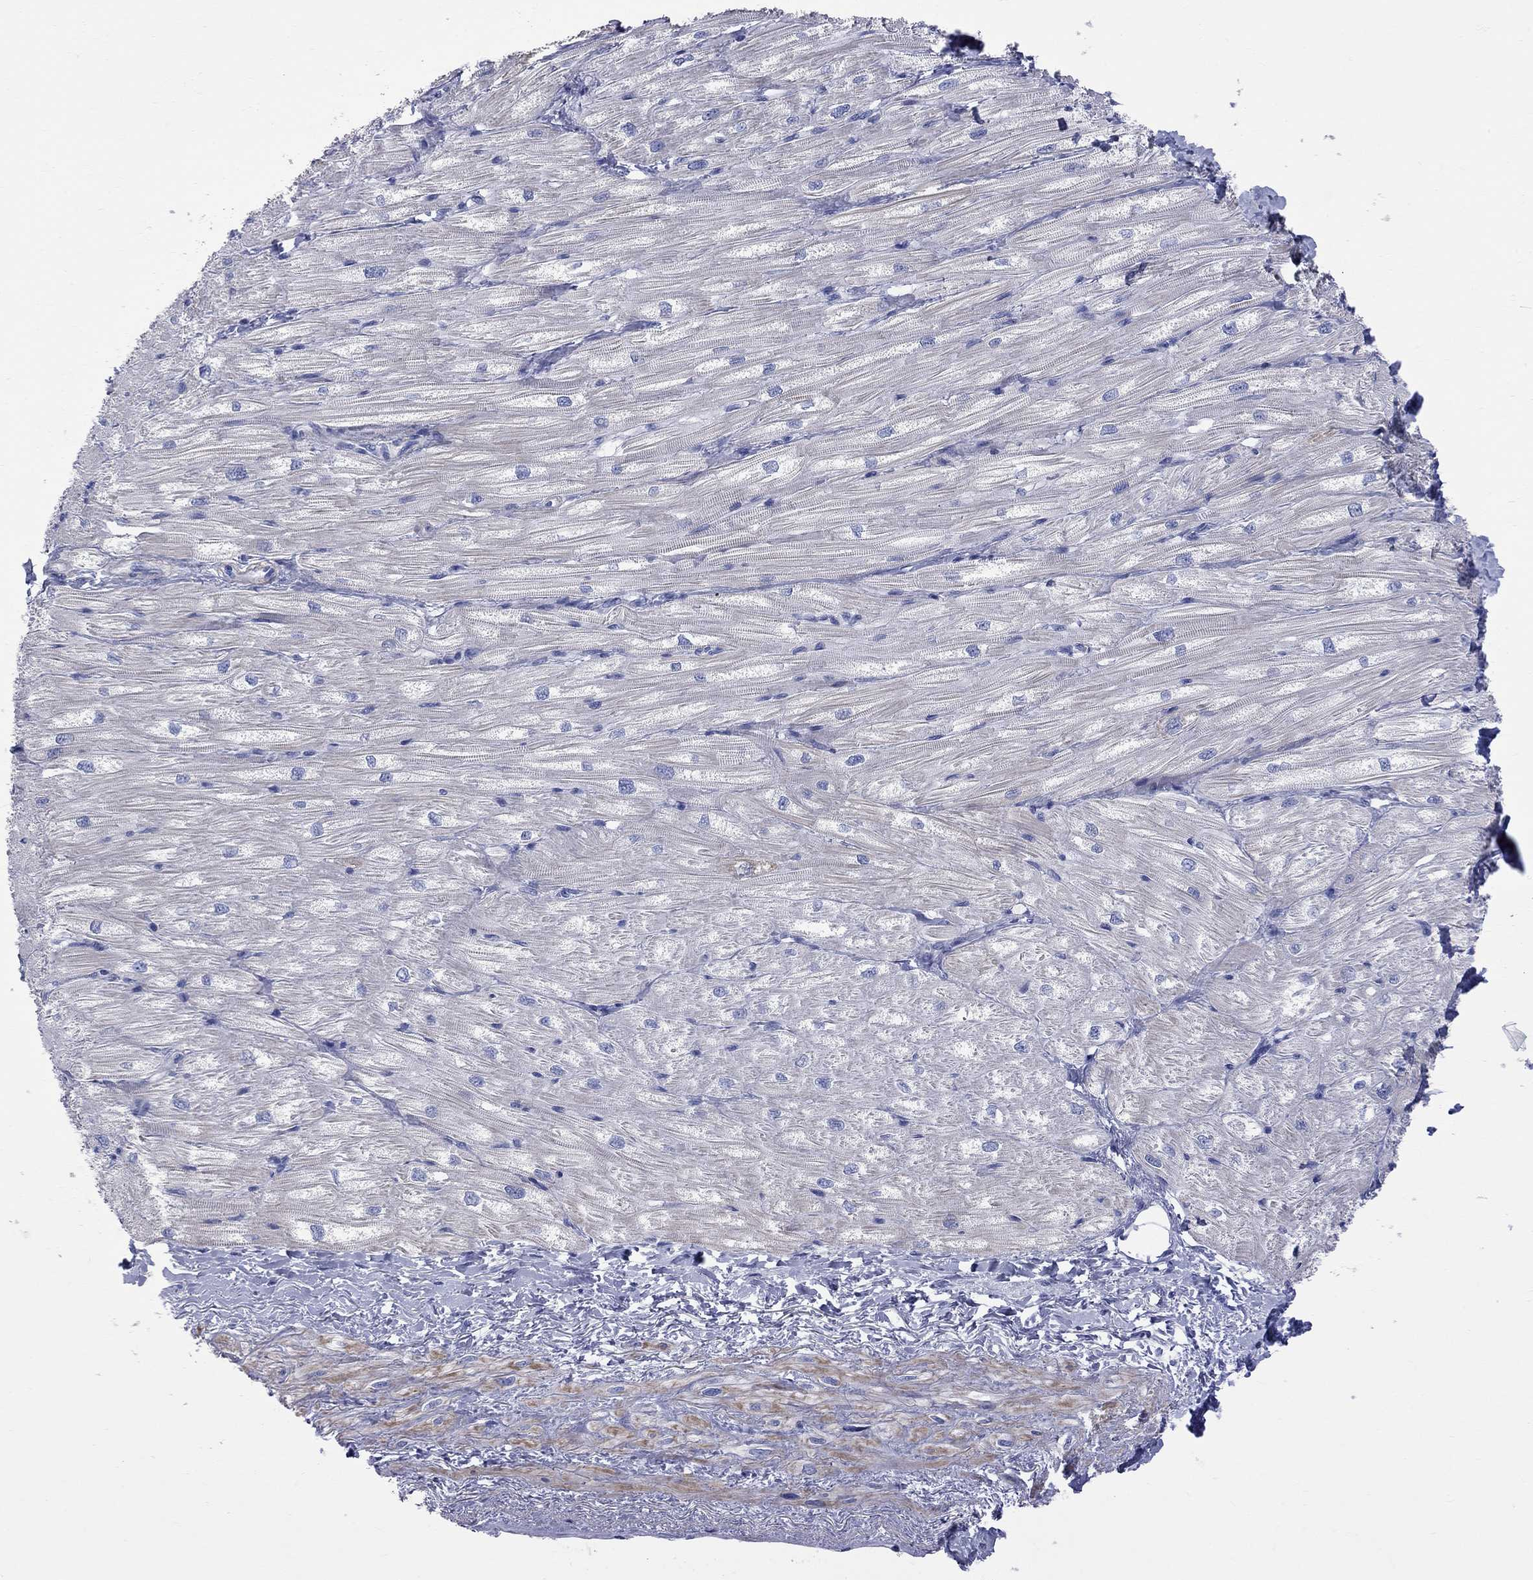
{"staining": {"intensity": "weak", "quantity": "<25%", "location": "cytoplasmic/membranous"}, "tissue": "heart muscle", "cell_type": "Cardiomyocytes", "image_type": "normal", "snomed": [{"axis": "morphology", "description": "Normal tissue, NOS"}, {"axis": "topography", "description": "Heart"}], "caption": "Protein analysis of normal heart muscle displays no significant expression in cardiomyocytes. The staining is performed using DAB (3,3'-diaminobenzidine) brown chromogen with nuclei counter-stained in using hematoxylin.", "gene": "S100A3", "patient": {"sex": "male", "age": 57}}